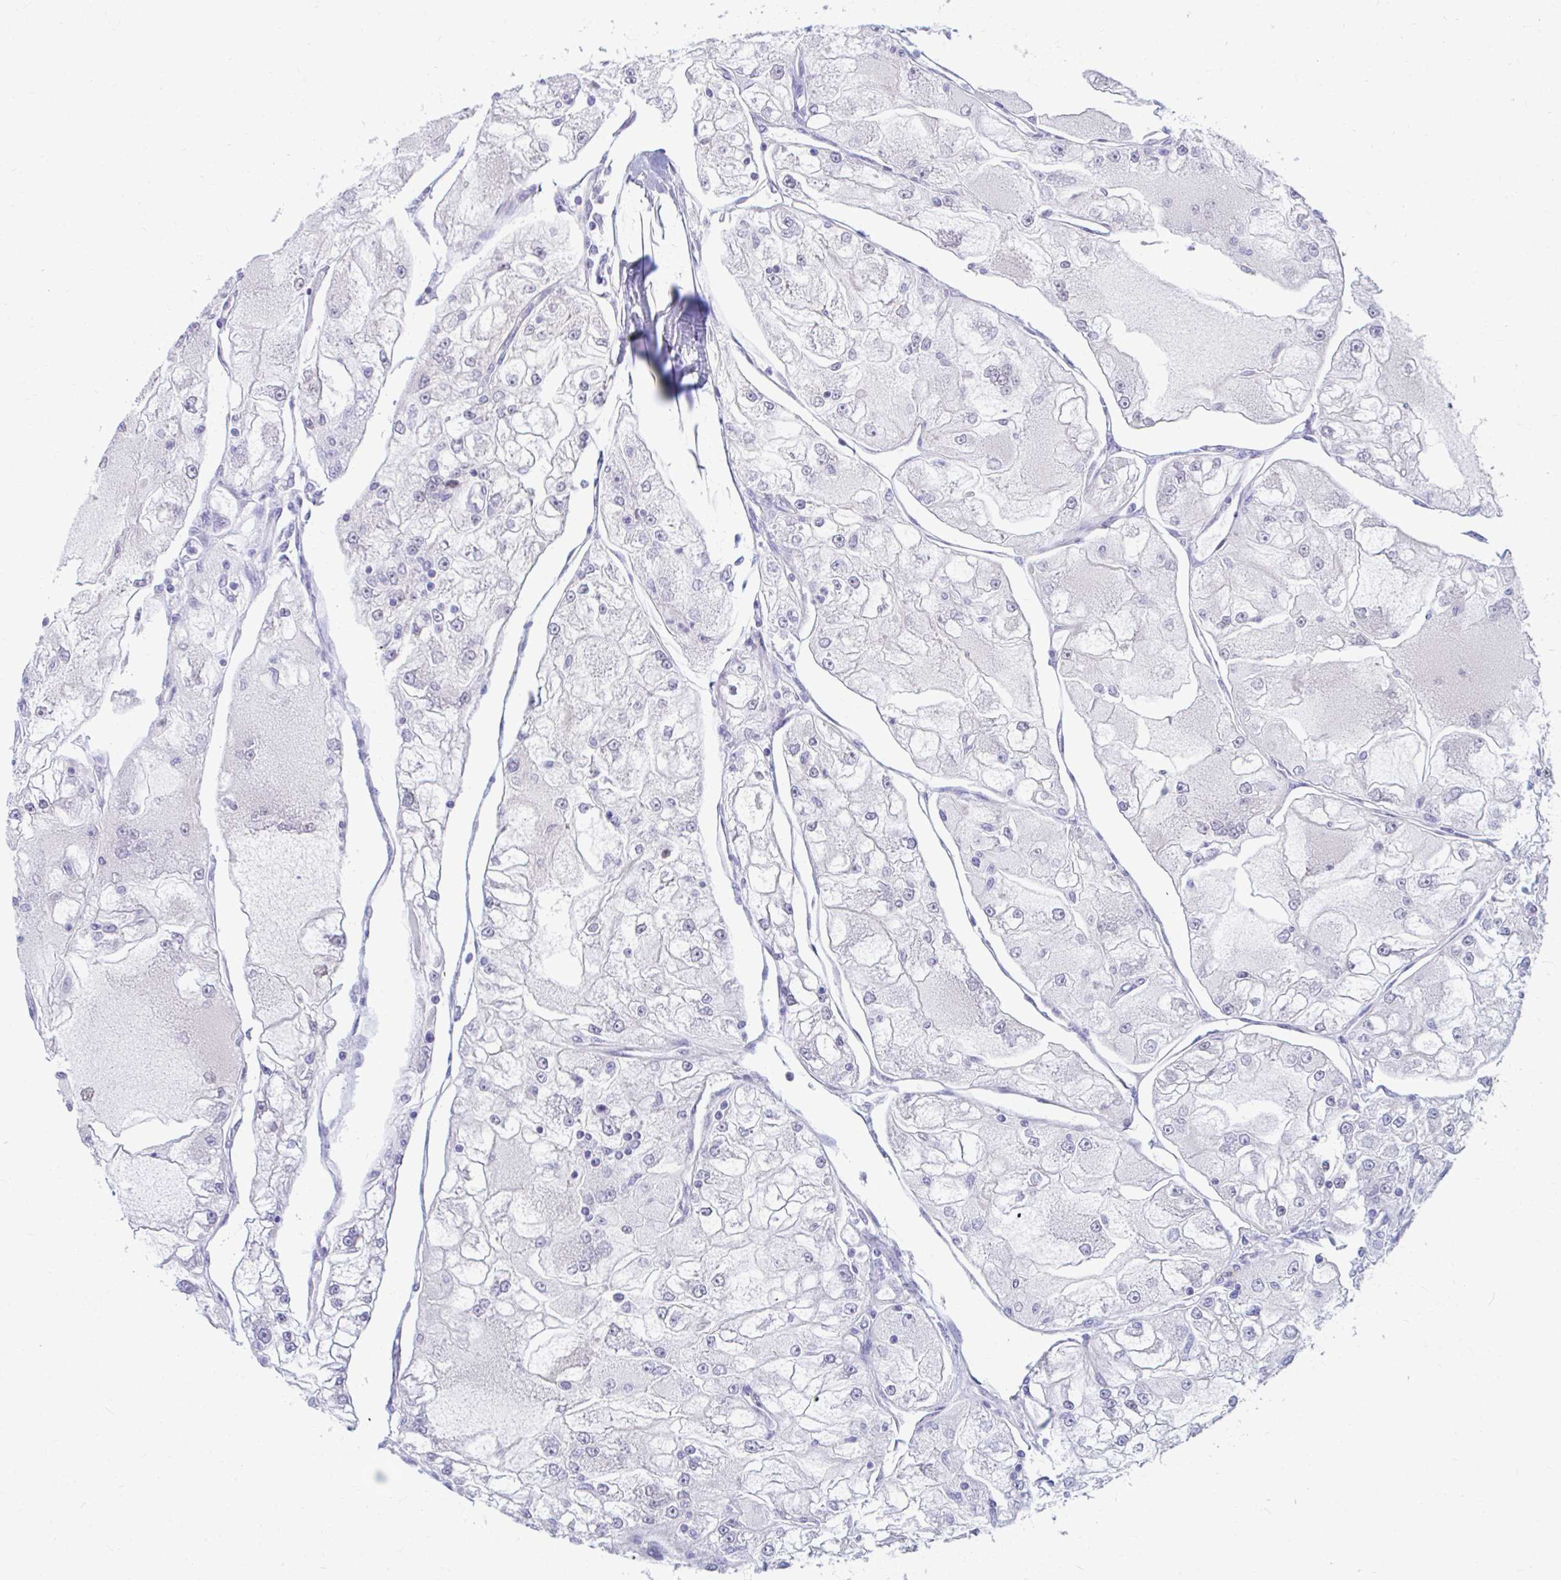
{"staining": {"intensity": "negative", "quantity": "none", "location": "none"}, "tissue": "renal cancer", "cell_type": "Tumor cells", "image_type": "cancer", "snomed": [{"axis": "morphology", "description": "Adenocarcinoma, NOS"}, {"axis": "topography", "description": "Kidney"}], "caption": "DAB (3,3'-diaminobenzidine) immunohistochemical staining of human renal cancer demonstrates no significant expression in tumor cells. The staining is performed using DAB brown chromogen with nuclei counter-stained in using hematoxylin.", "gene": "CSE1L", "patient": {"sex": "female", "age": 72}}